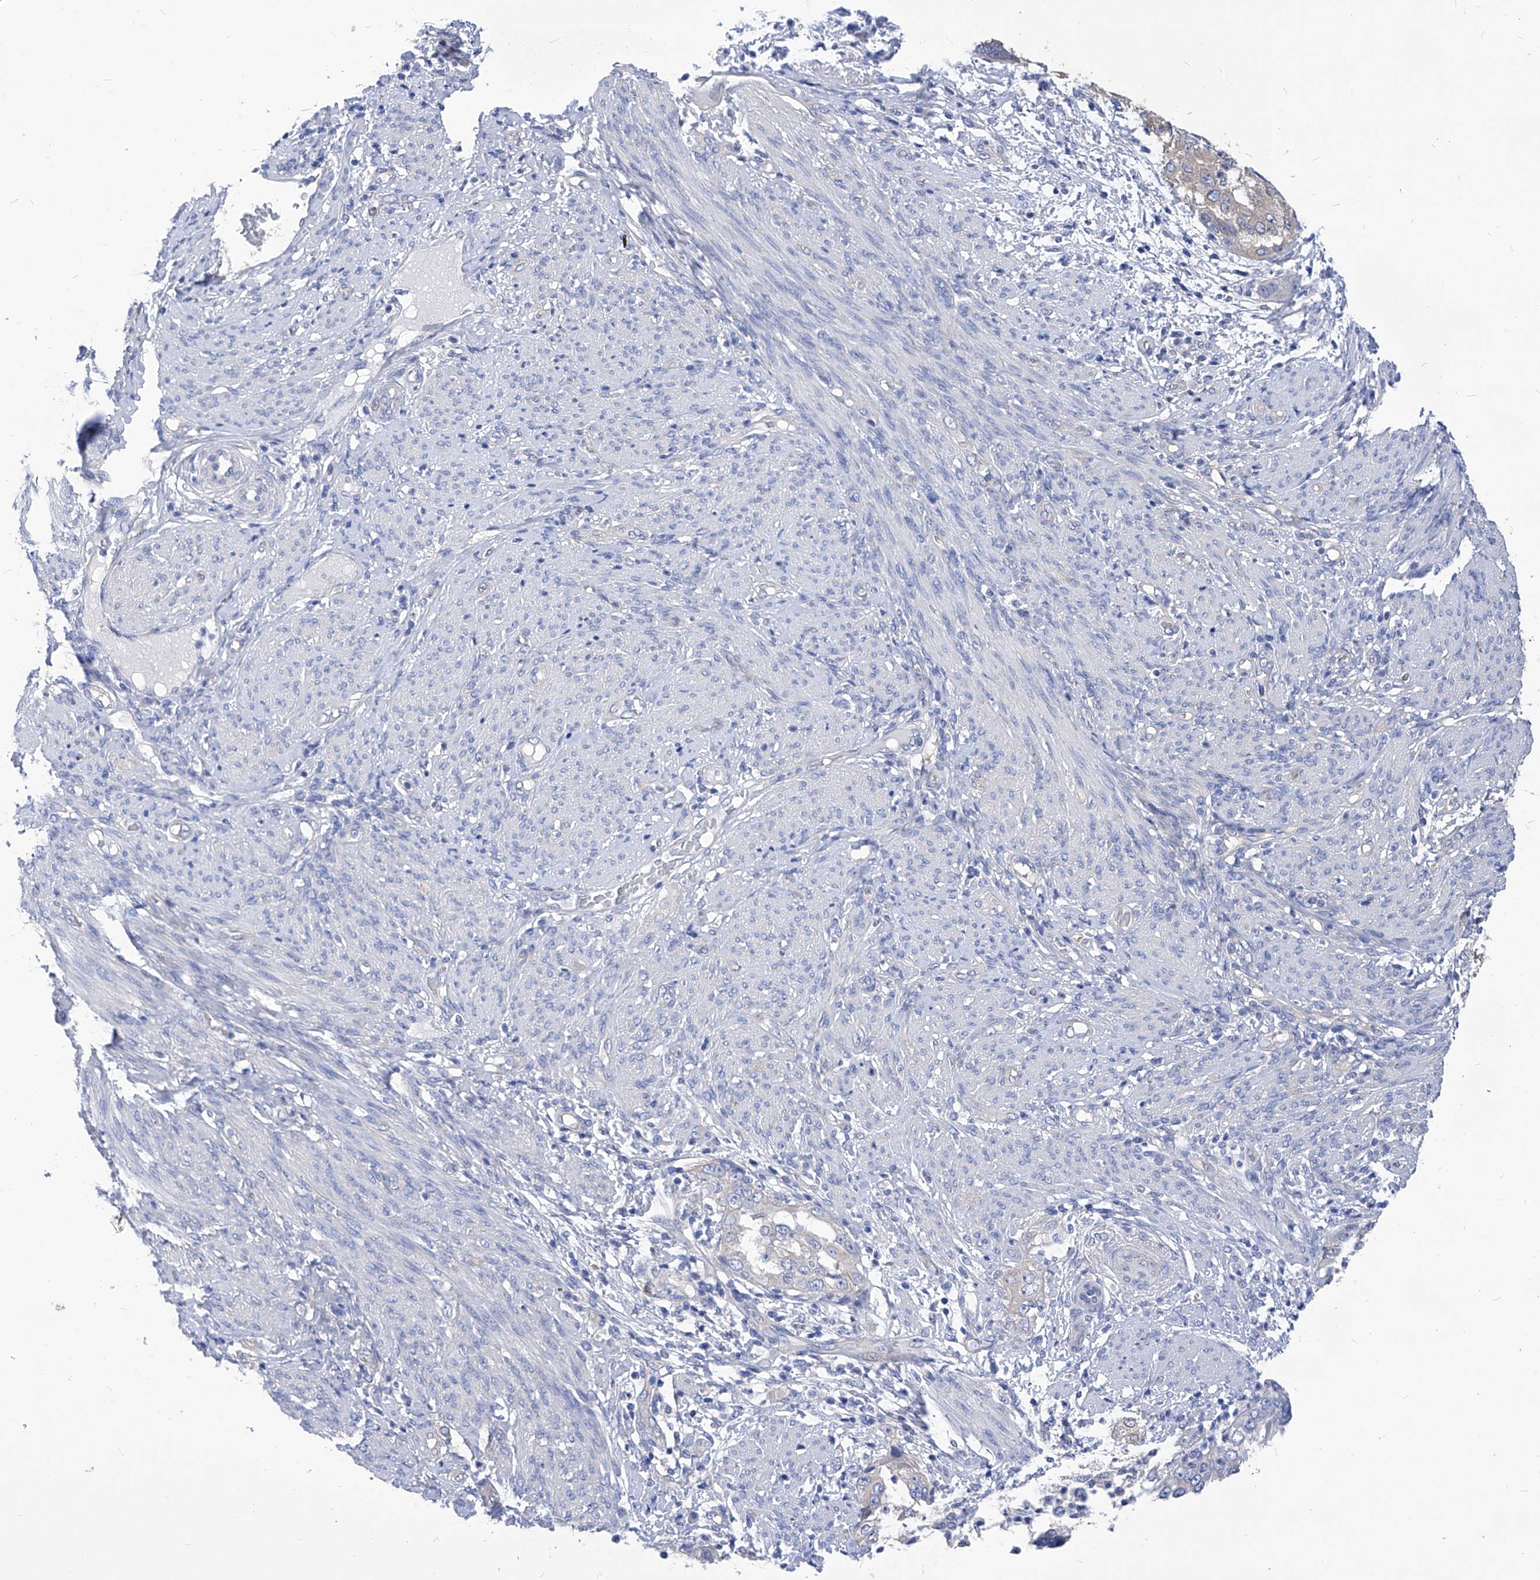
{"staining": {"intensity": "weak", "quantity": "<25%", "location": "cytoplasmic/membranous"}, "tissue": "endometrial cancer", "cell_type": "Tumor cells", "image_type": "cancer", "snomed": [{"axis": "morphology", "description": "Adenocarcinoma, NOS"}, {"axis": "topography", "description": "Endometrium"}], "caption": "The IHC micrograph has no significant staining in tumor cells of endometrial adenocarcinoma tissue.", "gene": "XPNPEP1", "patient": {"sex": "female", "age": 85}}